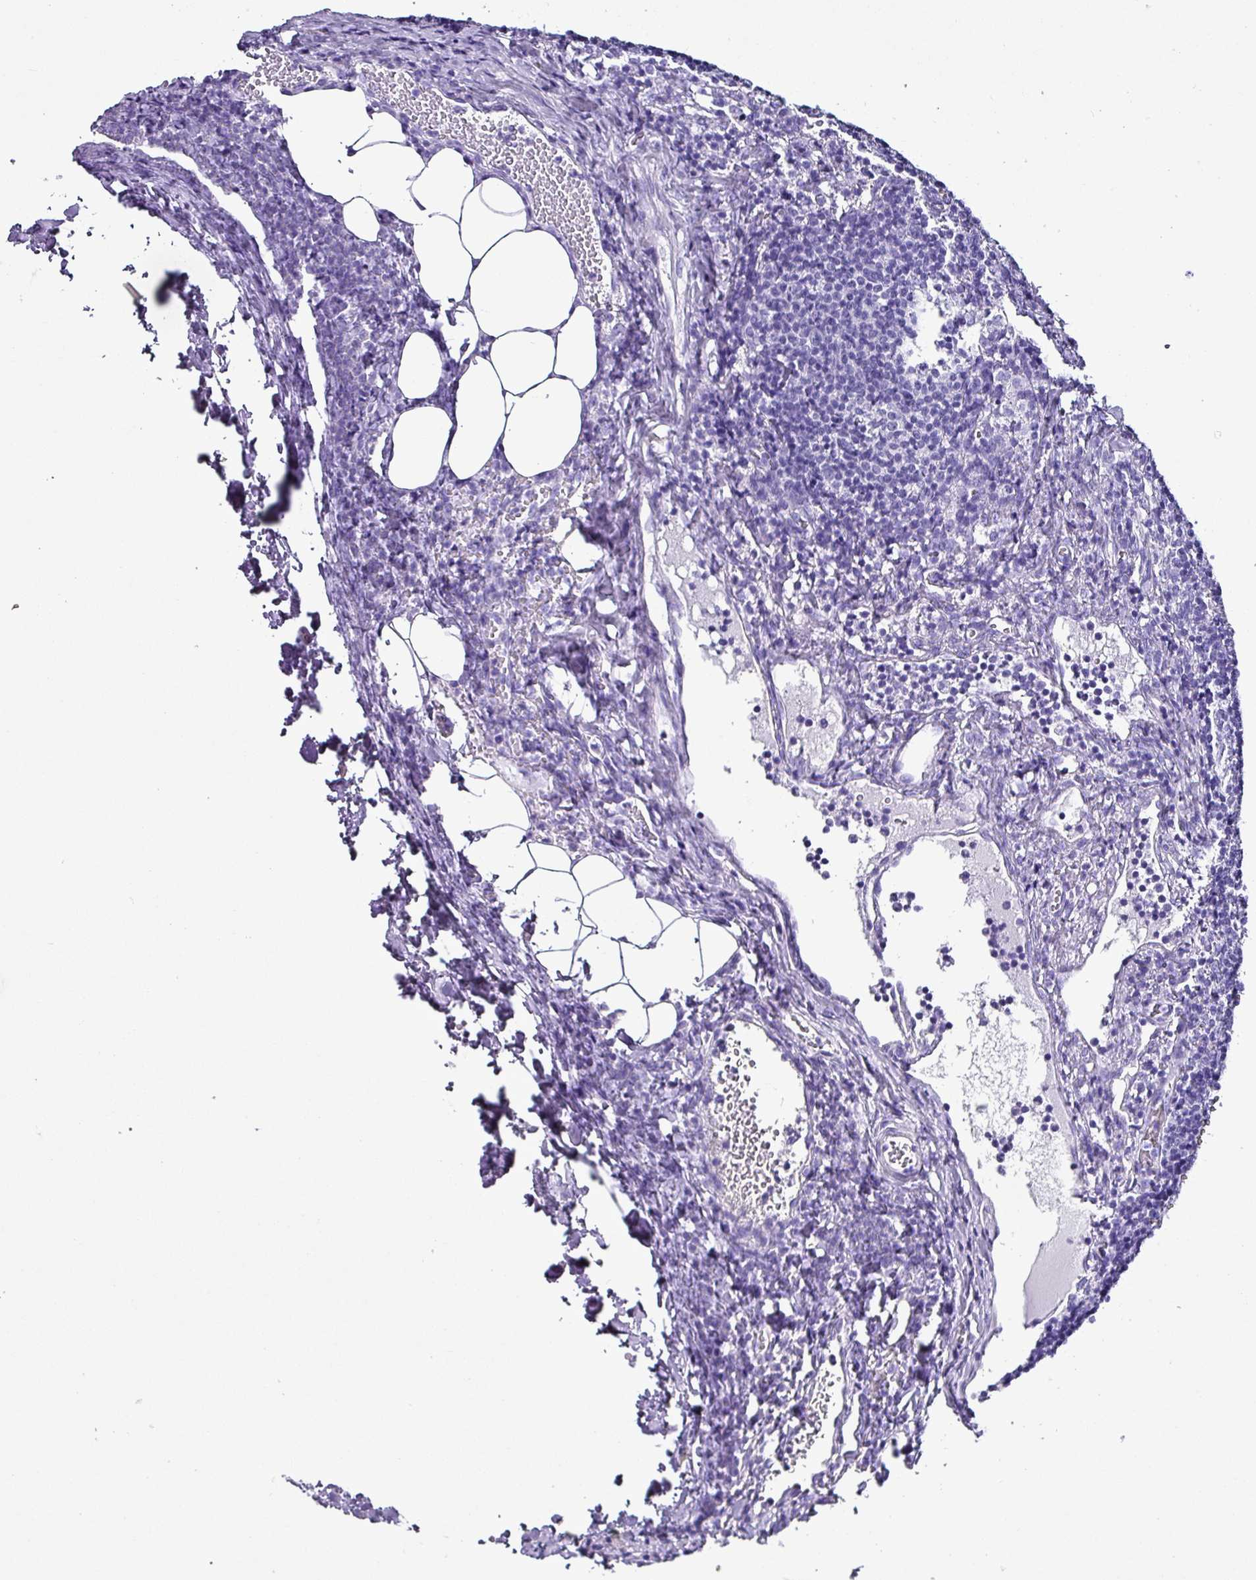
{"staining": {"intensity": "negative", "quantity": "none", "location": "none"}, "tissue": "lymph node", "cell_type": "Germinal center cells", "image_type": "normal", "snomed": [{"axis": "morphology", "description": "Normal tissue, NOS"}, {"axis": "topography", "description": "Lymph node"}], "caption": "High magnification brightfield microscopy of normal lymph node stained with DAB (3,3'-diaminobenzidine) (brown) and counterstained with hematoxylin (blue): germinal center cells show no significant positivity. The staining was performed using DAB (3,3'-diaminobenzidine) to visualize the protein expression in brown, while the nuclei were stained in blue with hematoxylin (Magnification: 20x).", "gene": "KRT6A", "patient": {"sex": "female", "age": 37}}